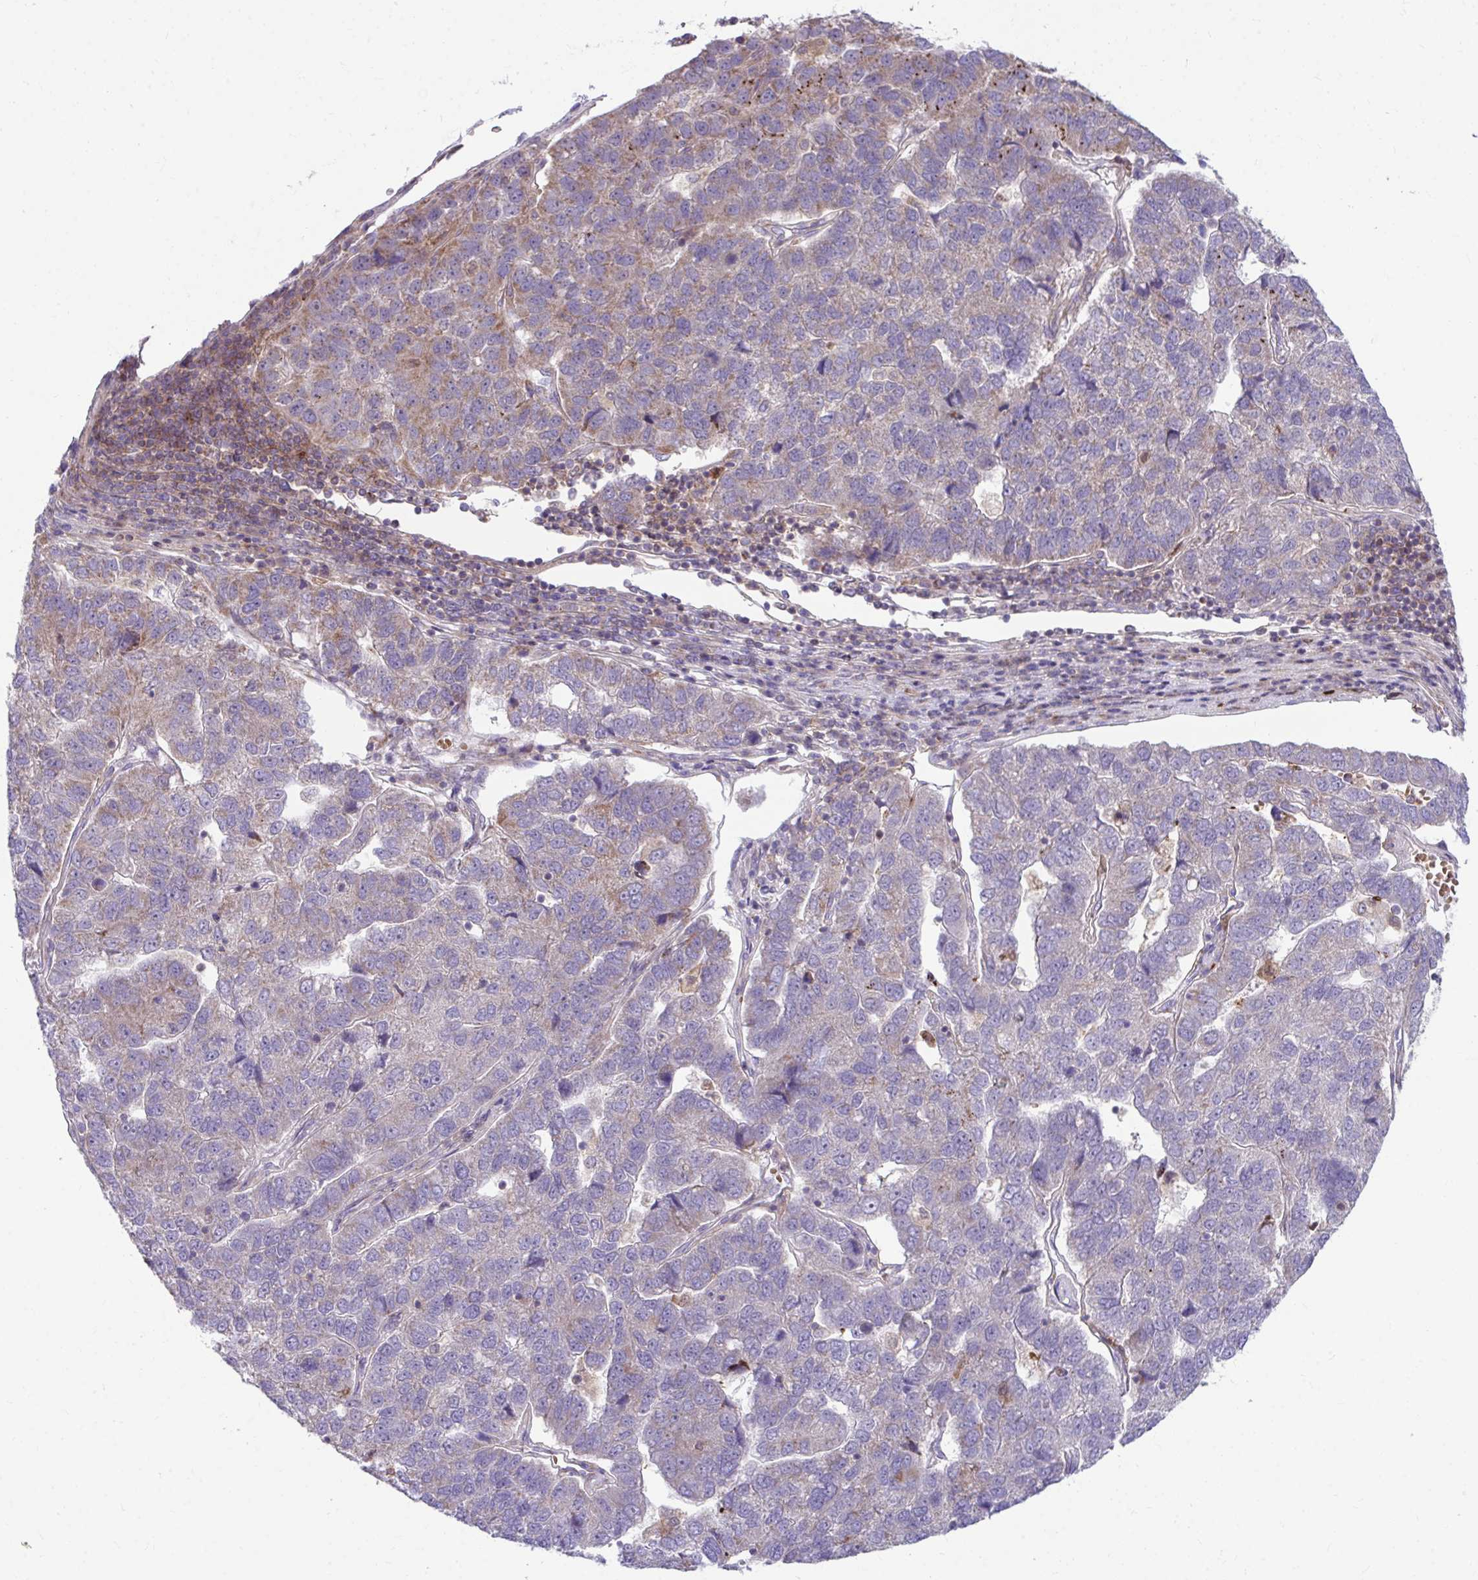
{"staining": {"intensity": "weak", "quantity": "<25%", "location": "cytoplasmic/membranous"}, "tissue": "pancreatic cancer", "cell_type": "Tumor cells", "image_type": "cancer", "snomed": [{"axis": "morphology", "description": "Adenocarcinoma, NOS"}, {"axis": "topography", "description": "Pancreas"}], "caption": "Tumor cells show no significant positivity in pancreatic adenocarcinoma.", "gene": "C16orf54", "patient": {"sex": "female", "age": 61}}